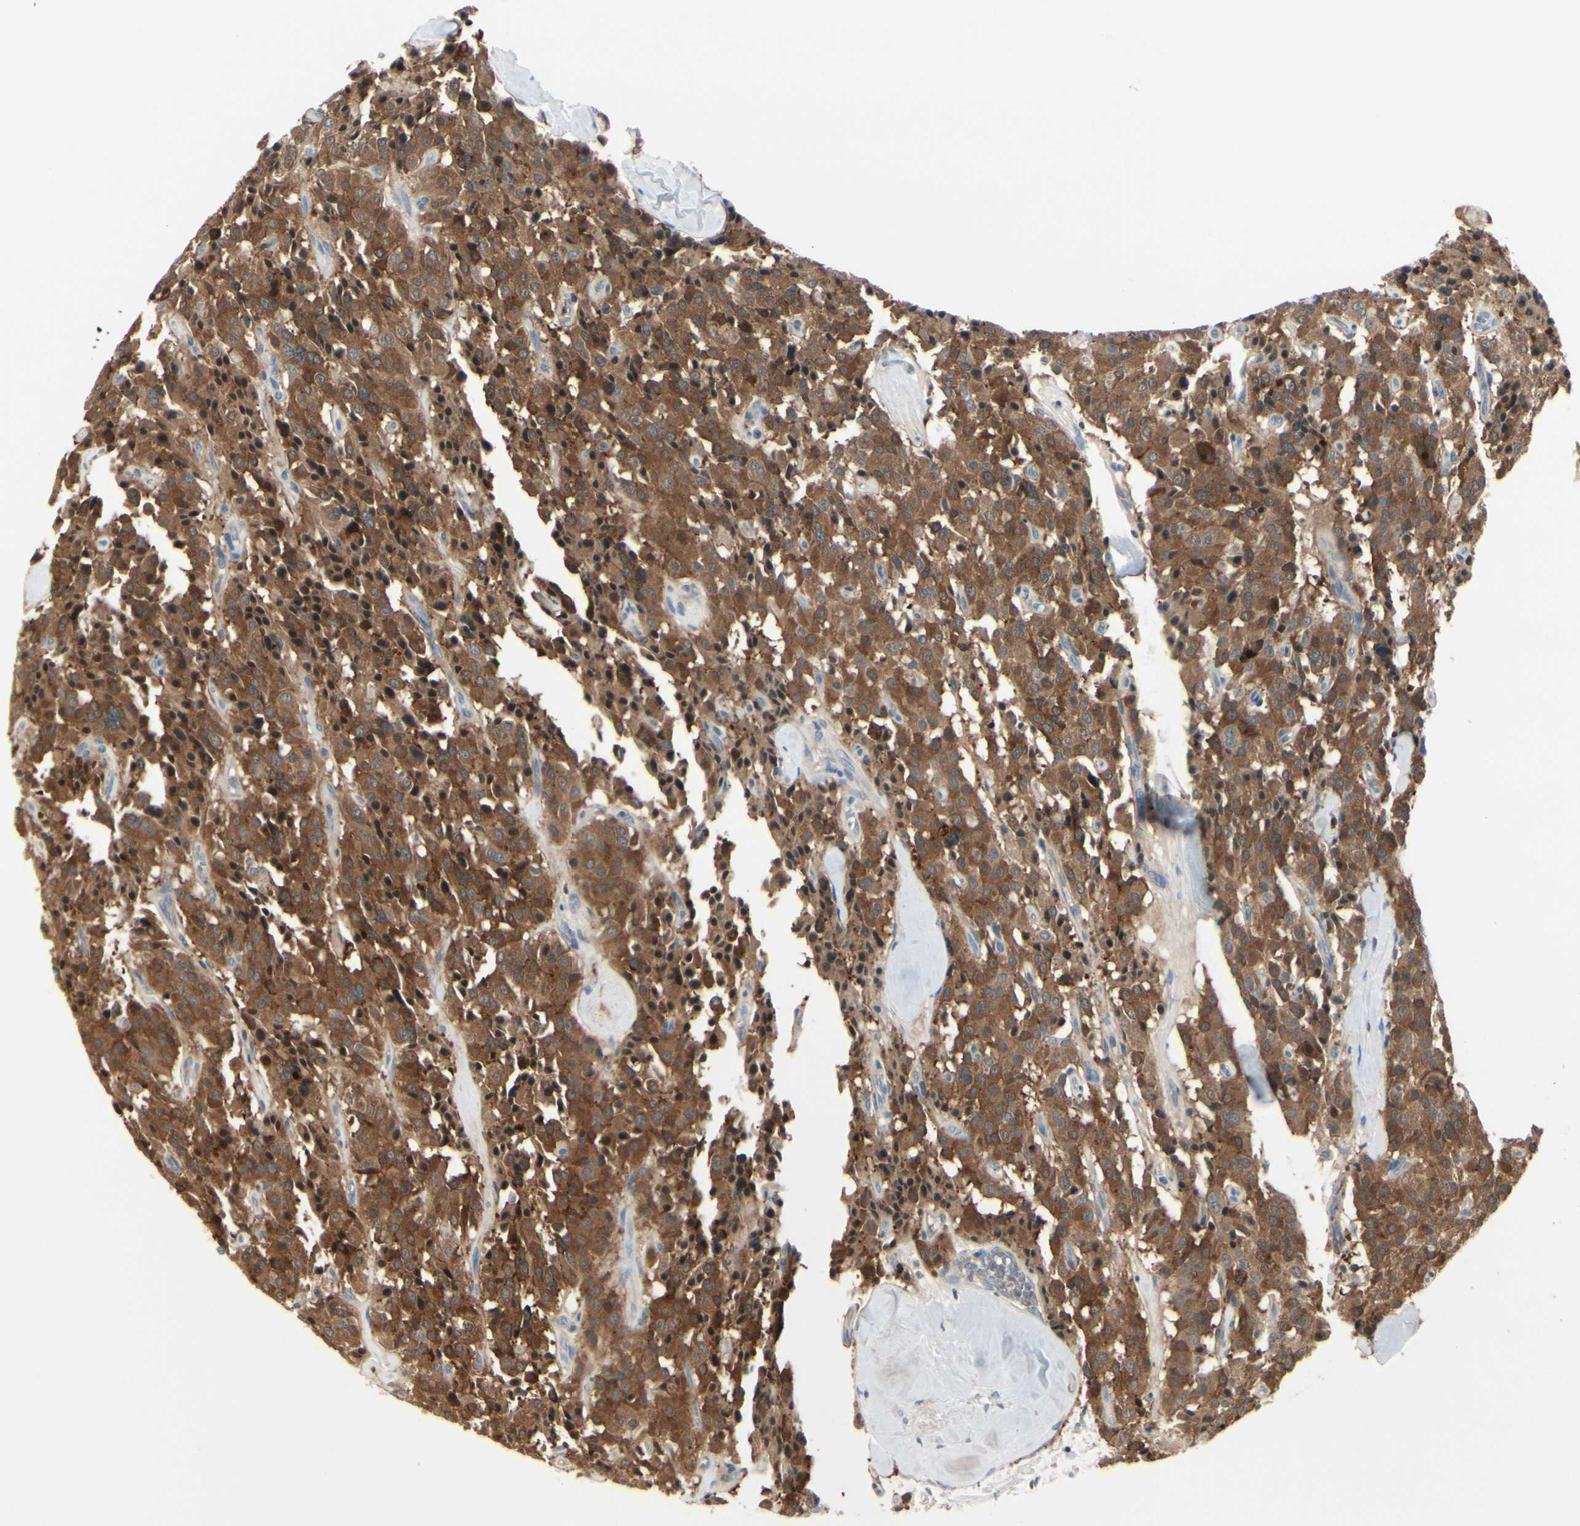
{"staining": {"intensity": "strong", "quantity": ">75%", "location": "cytoplasmic/membranous"}, "tissue": "carcinoid", "cell_type": "Tumor cells", "image_type": "cancer", "snomed": [{"axis": "morphology", "description": "Carcinoid, malignant, NOS"}, {"axis": "topography", "description": "Lung"}], "caption": "Carcinoid was stained to show a protein in brown. There is high levels of strong cytoplasmic/membranous staining in approximately >75% of tumor cells.", "gene": "SLC9A3R1", "patient": {"sex": "male", "age": 30}}